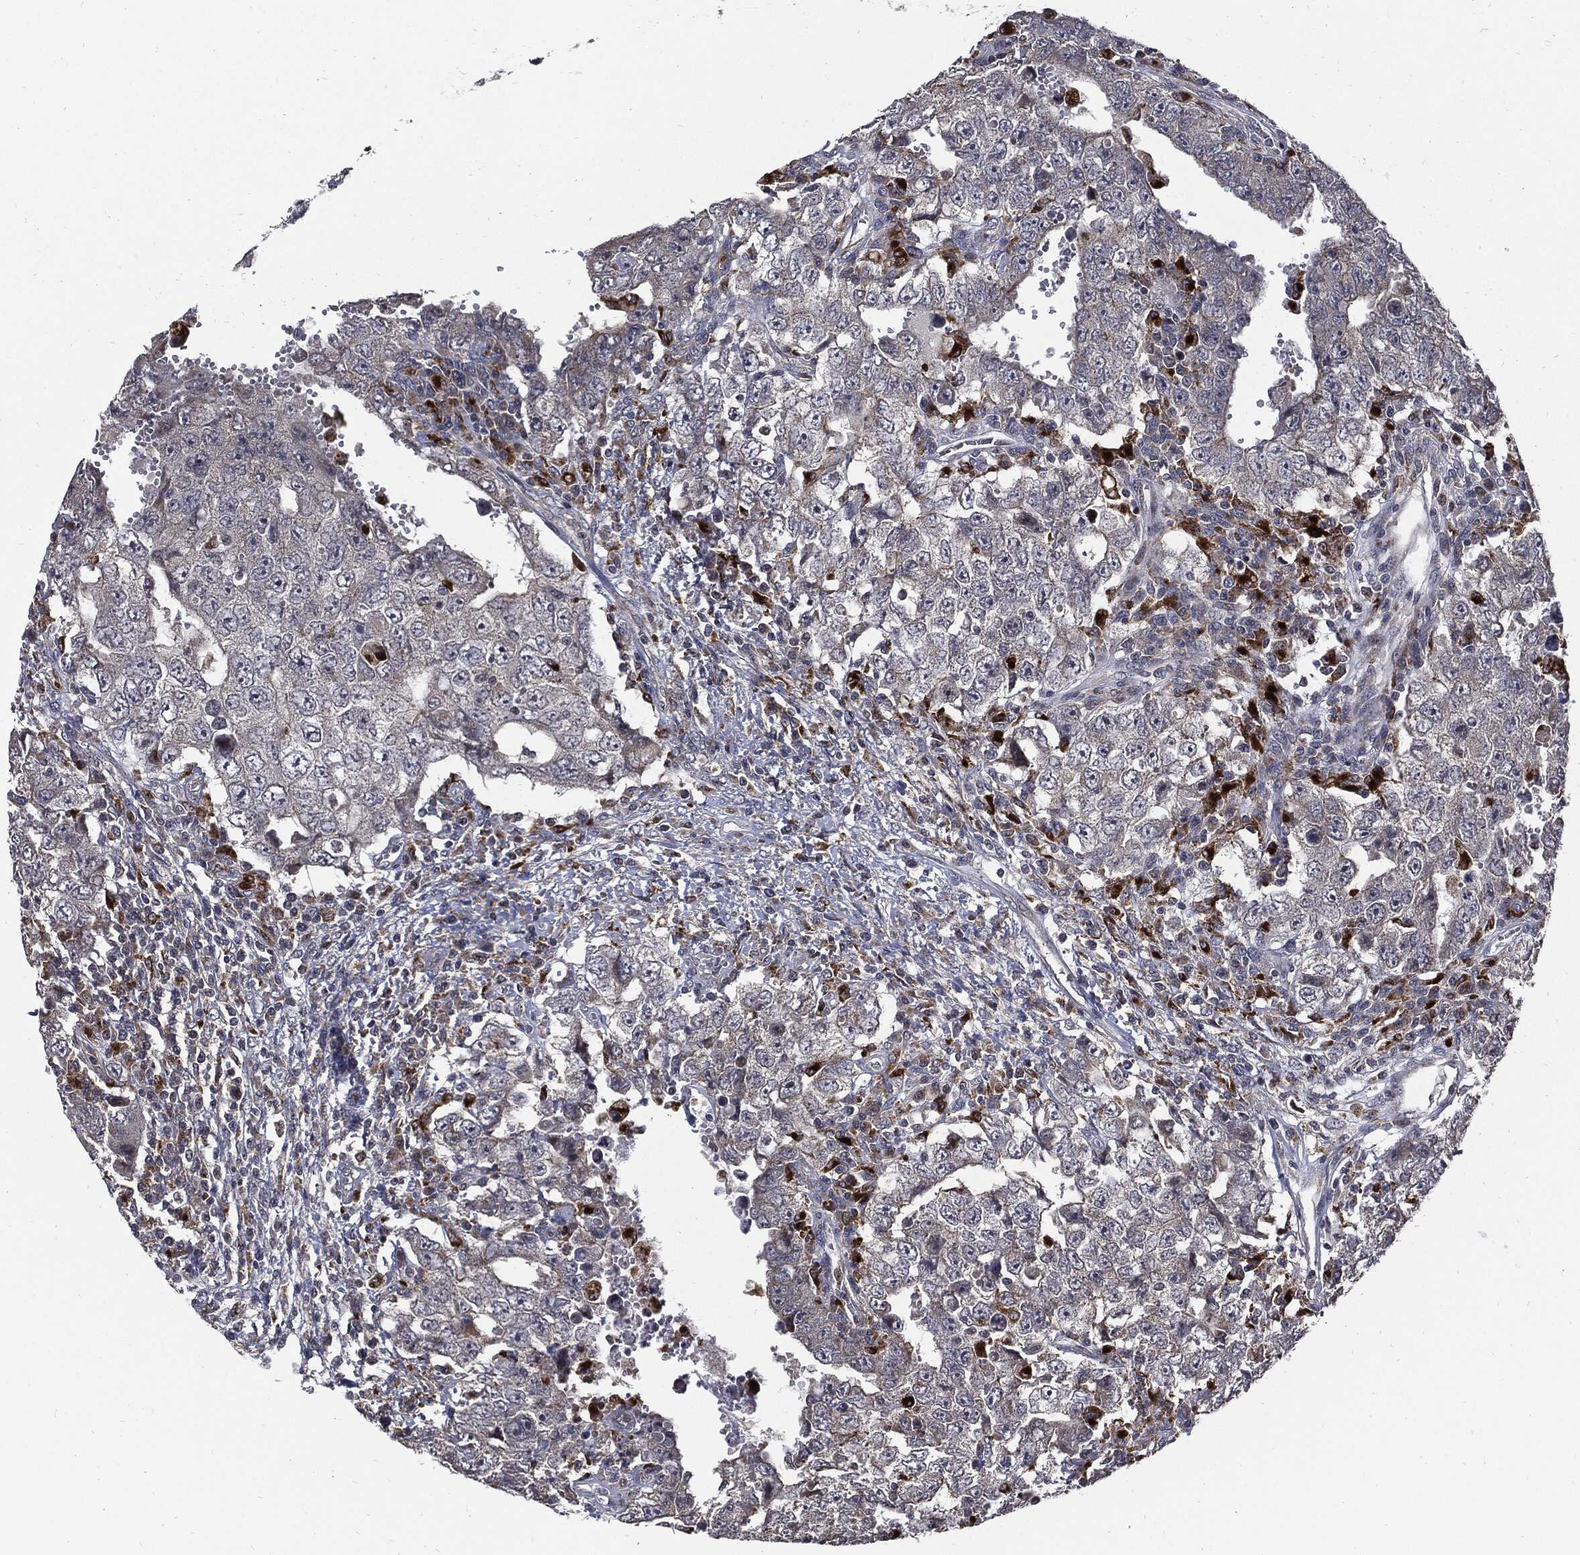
{"staining": {"intensity": "negative", "quantity": "none", "location": "none"}, "tissue": "testis cancer", "cell_type": "Tumor cells", "image_type": "cancer", "snomed": [{"axis": "morphology", "description": "Carcinoma, Embryonal, NOS"}, {"axis": "topography", "description": "Testis"}], "caption": "An immunohistochemistry (IHC) image of testis cancer is shown. There is no staining in tumor cells of testis cancer.", "gene": "SLC31A2", "patient": {"sex": "male", "age": 26}}